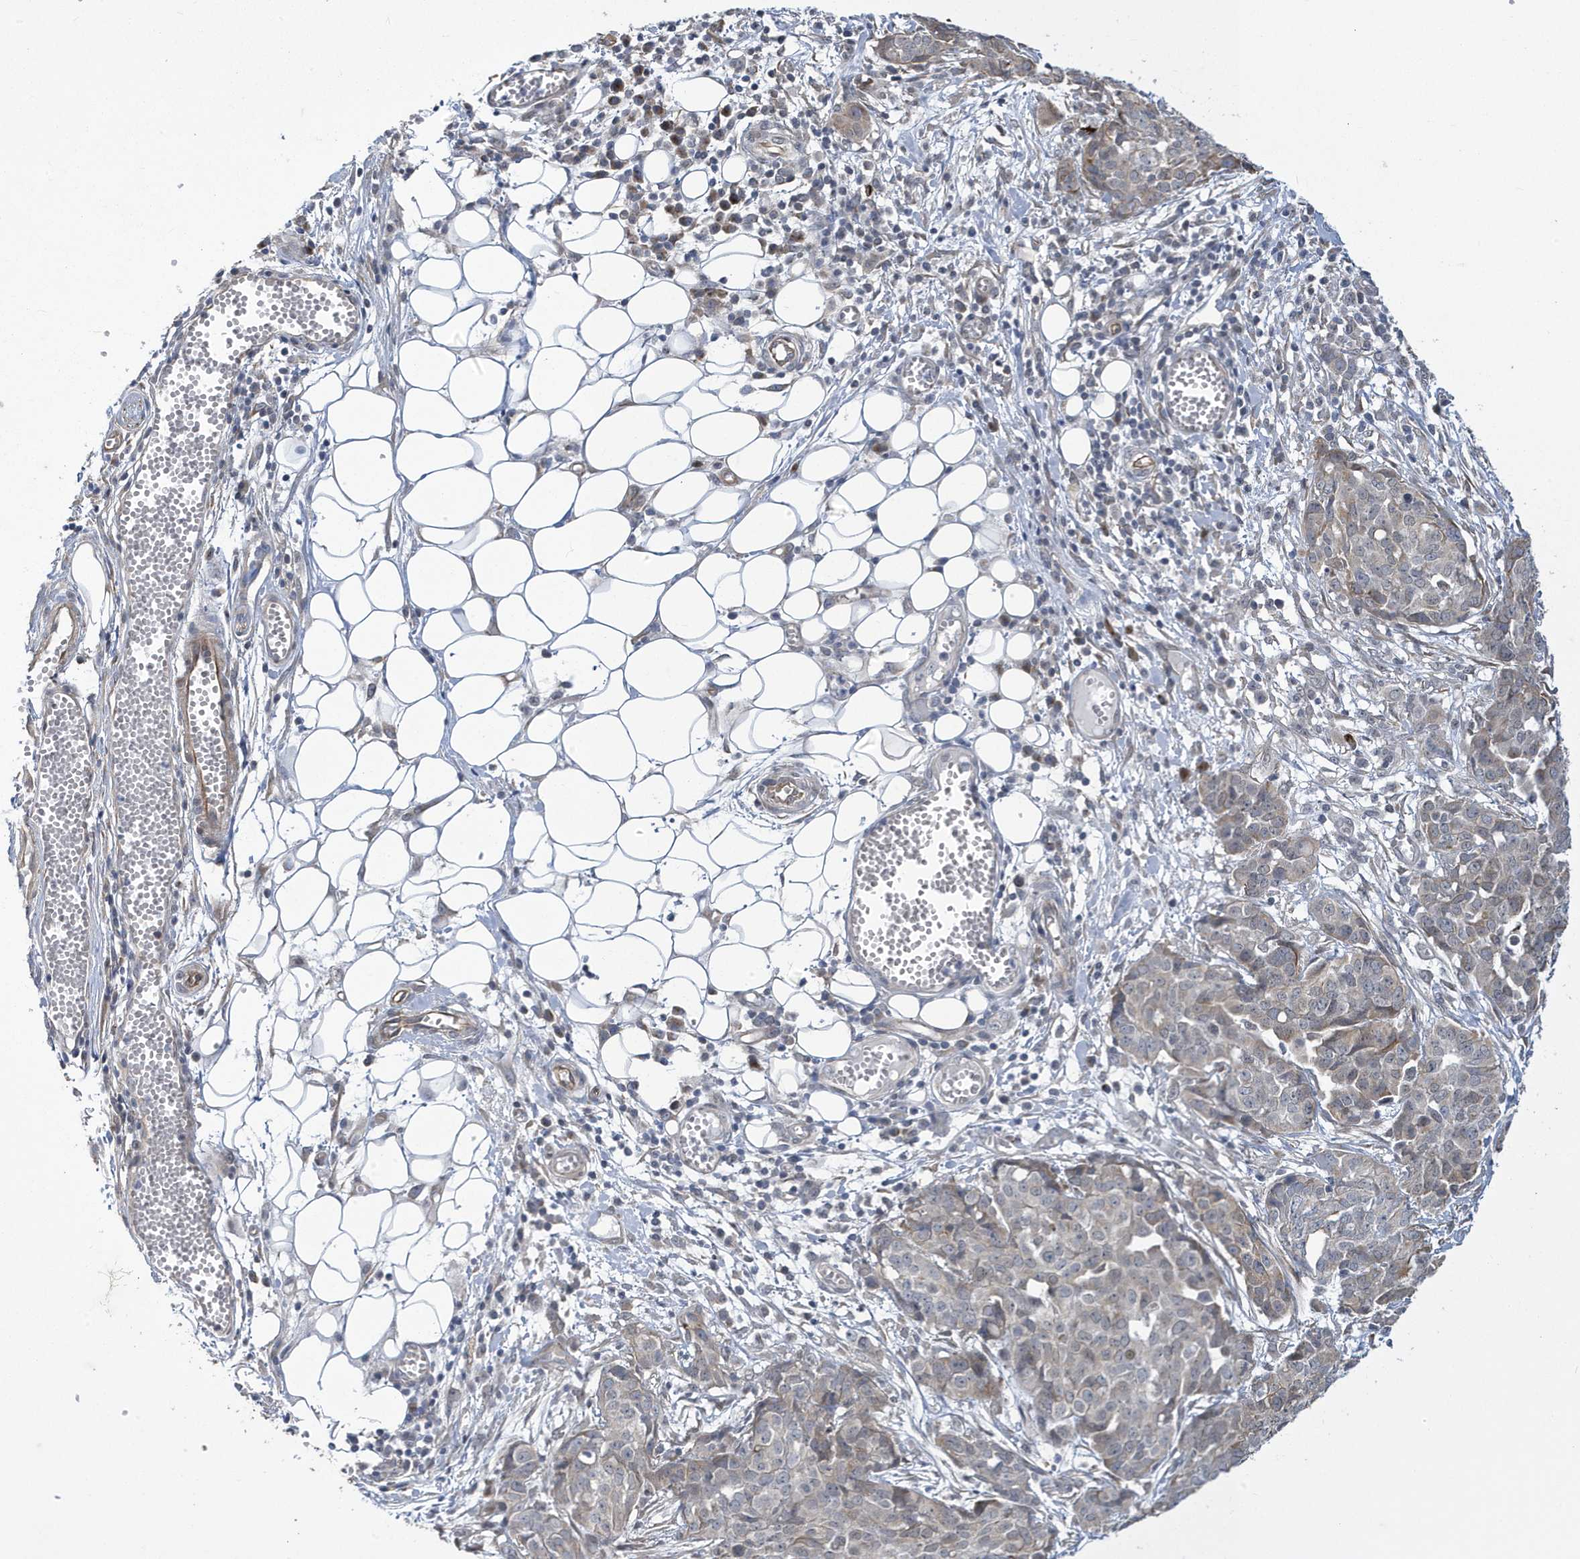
{"staining": {"intensity": "weak", "quantity": "25%-75%", "location": "cytoplasmic/membranous,nuclear"}, "tissue": "ovarian cancer", "cell_type": "Tumor cells", "image_type": "cancer", "snomed": [{"axis": "morphology", "description": "Cystadenocarcinoma, serous, NOS"}, {"axis": "topography", "description": "Soft tissue"}, {"axis": "topography", "description": "Ovary"}], "caption": "High-magnification brightfield microscopy of ovarian cancer (serous cystadenocarcinoma) stained with DAB (3,3'-diaminobenzidine) (brown) and counterstained with hematoxylin (blue). tumor cells exhibit weak cytoplasmic/membranous and nuclear positivity is seen in approximately25%-75% of cells.", "gene": "ZNF654", "patient": {"sex": "female", "age": 57}}